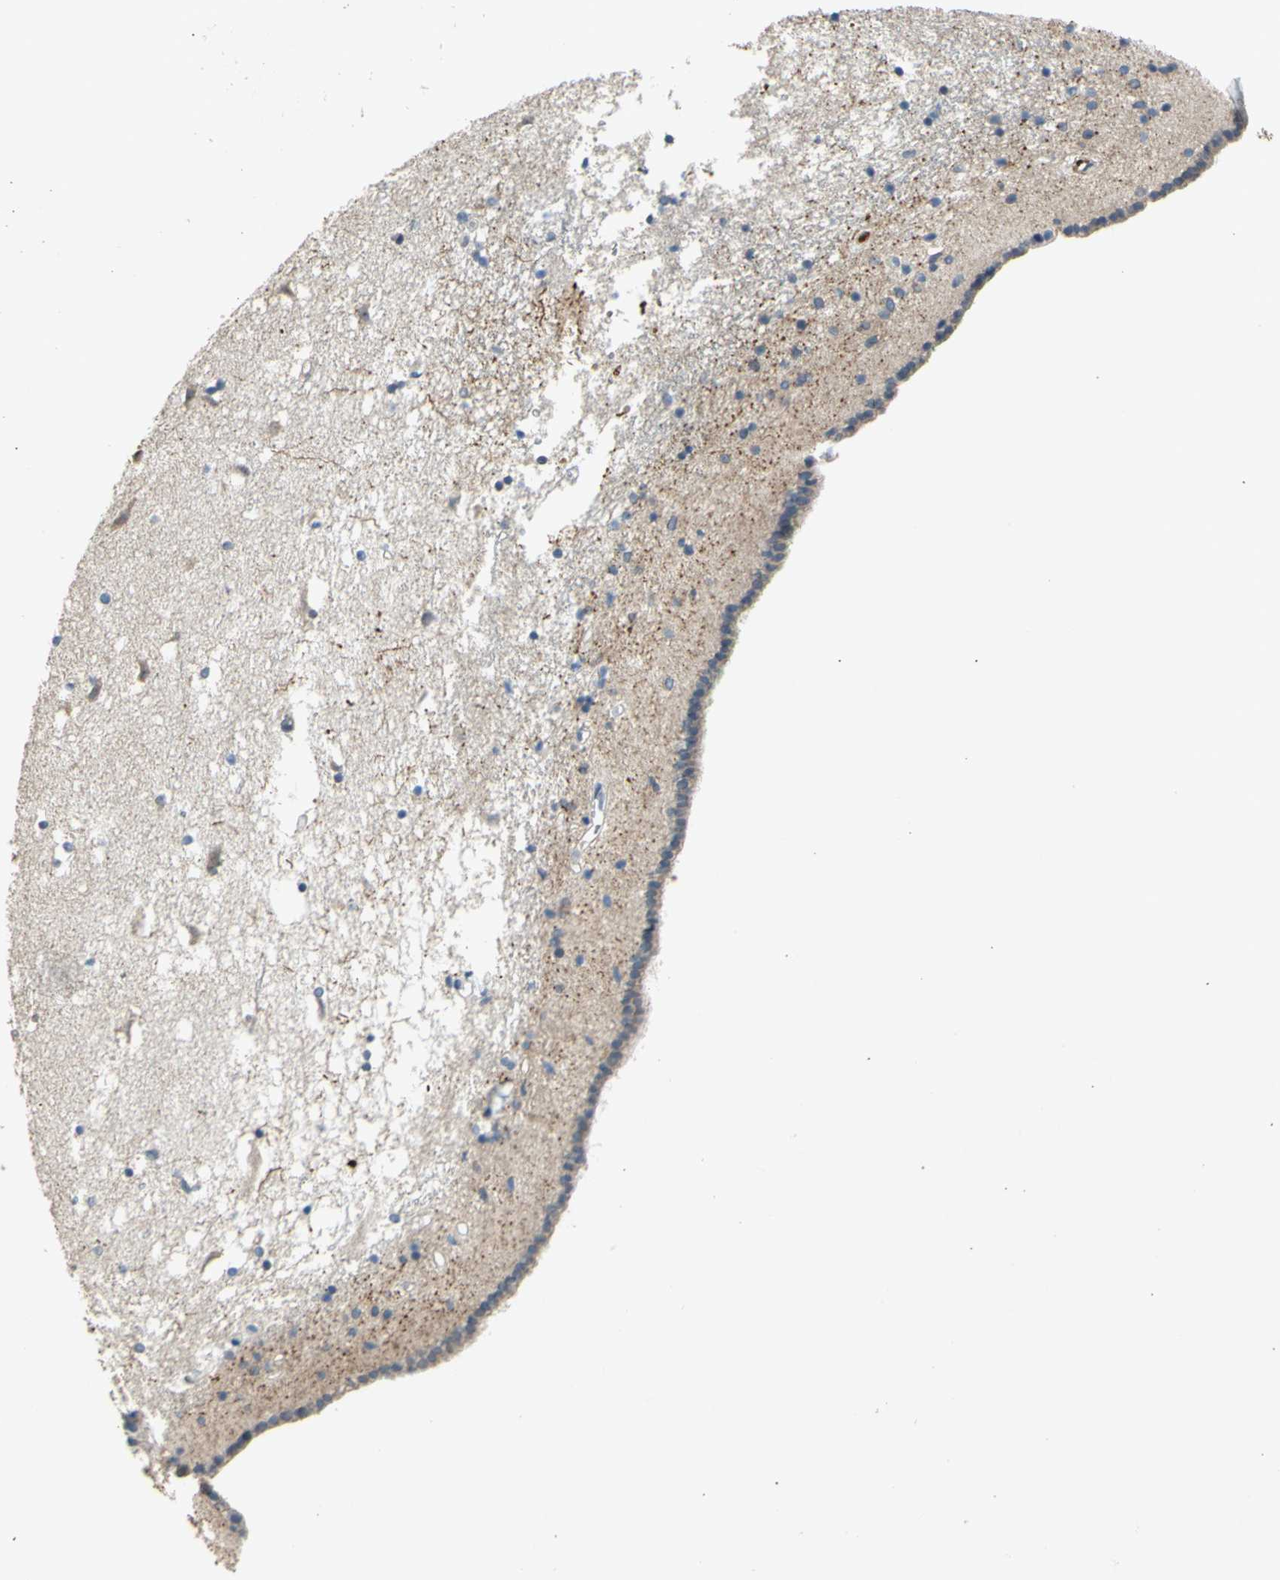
{"staining": {"intensity": "negative", "quantity": "none", "location": "none"}, "tissue": "caudate", "cell_type": "Glial cells", "image_type": "normal", "snomed": [{"axis": "morphology", "description": "Normal tissue, NOS"}, {"axis": "topography", "description": "Lateral ventricle wall"}], "caption": "DAB (3,3'-diaminobenzidine) immunohistochemical staining of unremarkable caudate exhibits no significant expression in glial cells.", "gene": "ZNF184", "patient": {"sex": "male", "age": 45}}